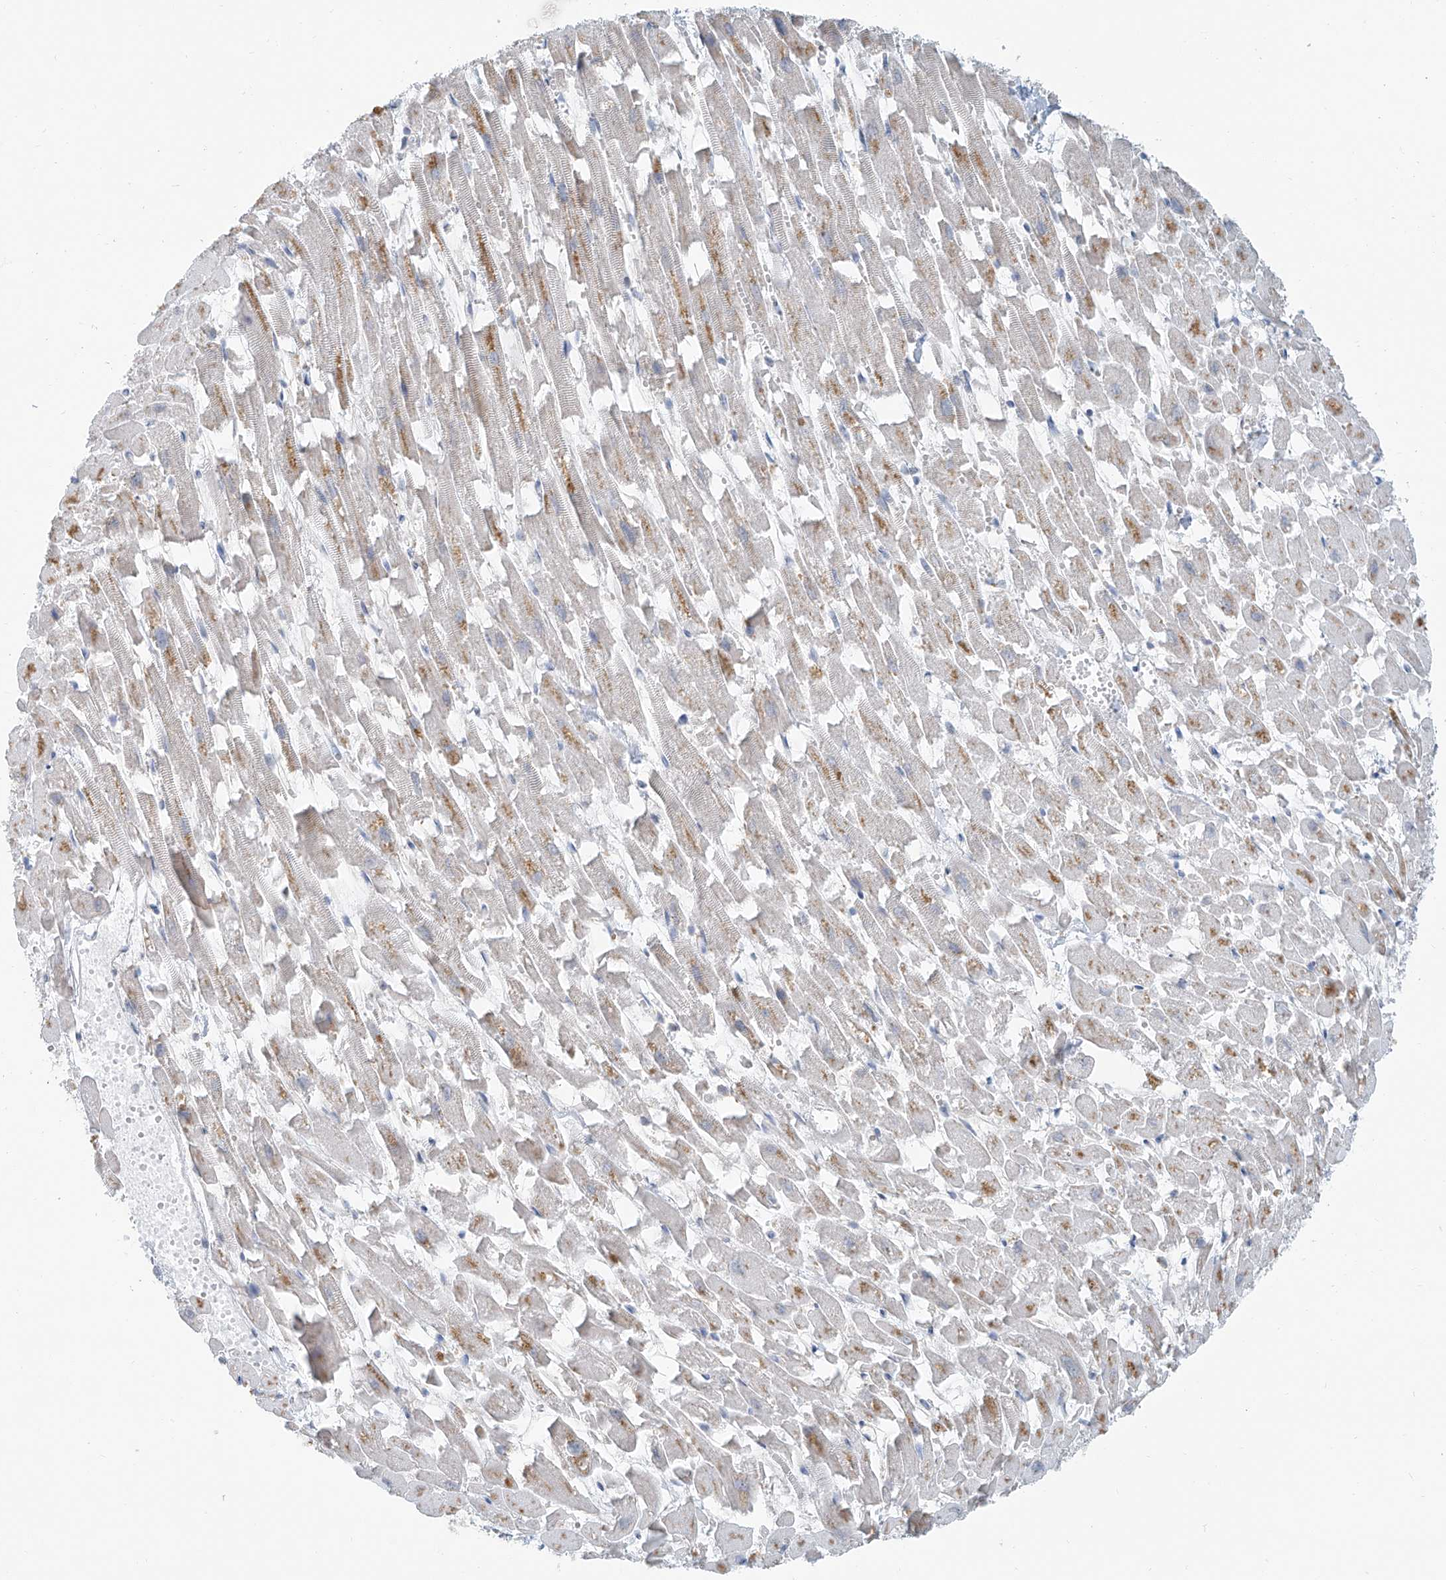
{"staining": {"intensity": "moderate", "quantity": "<25%", "location": "cytoplasmic/membranous"}, "tissue": "heart muscle", "cell_type": "Cardiomyocytes", "image_type": "normal", "snomed": [{"axis": "morphology", "description": "Normal tissue, NOS"}, {"axis": "topography", "description": "Heart"}], "caption": "Immunohistochemistry of unremarkable heart muscle exhibits low levels of moderate cytoplasmic/membranous positivity in about <25% of cardiomyocytes.", "gene": "KCNK10", "patient": {"sex": "female", "age": 64}}